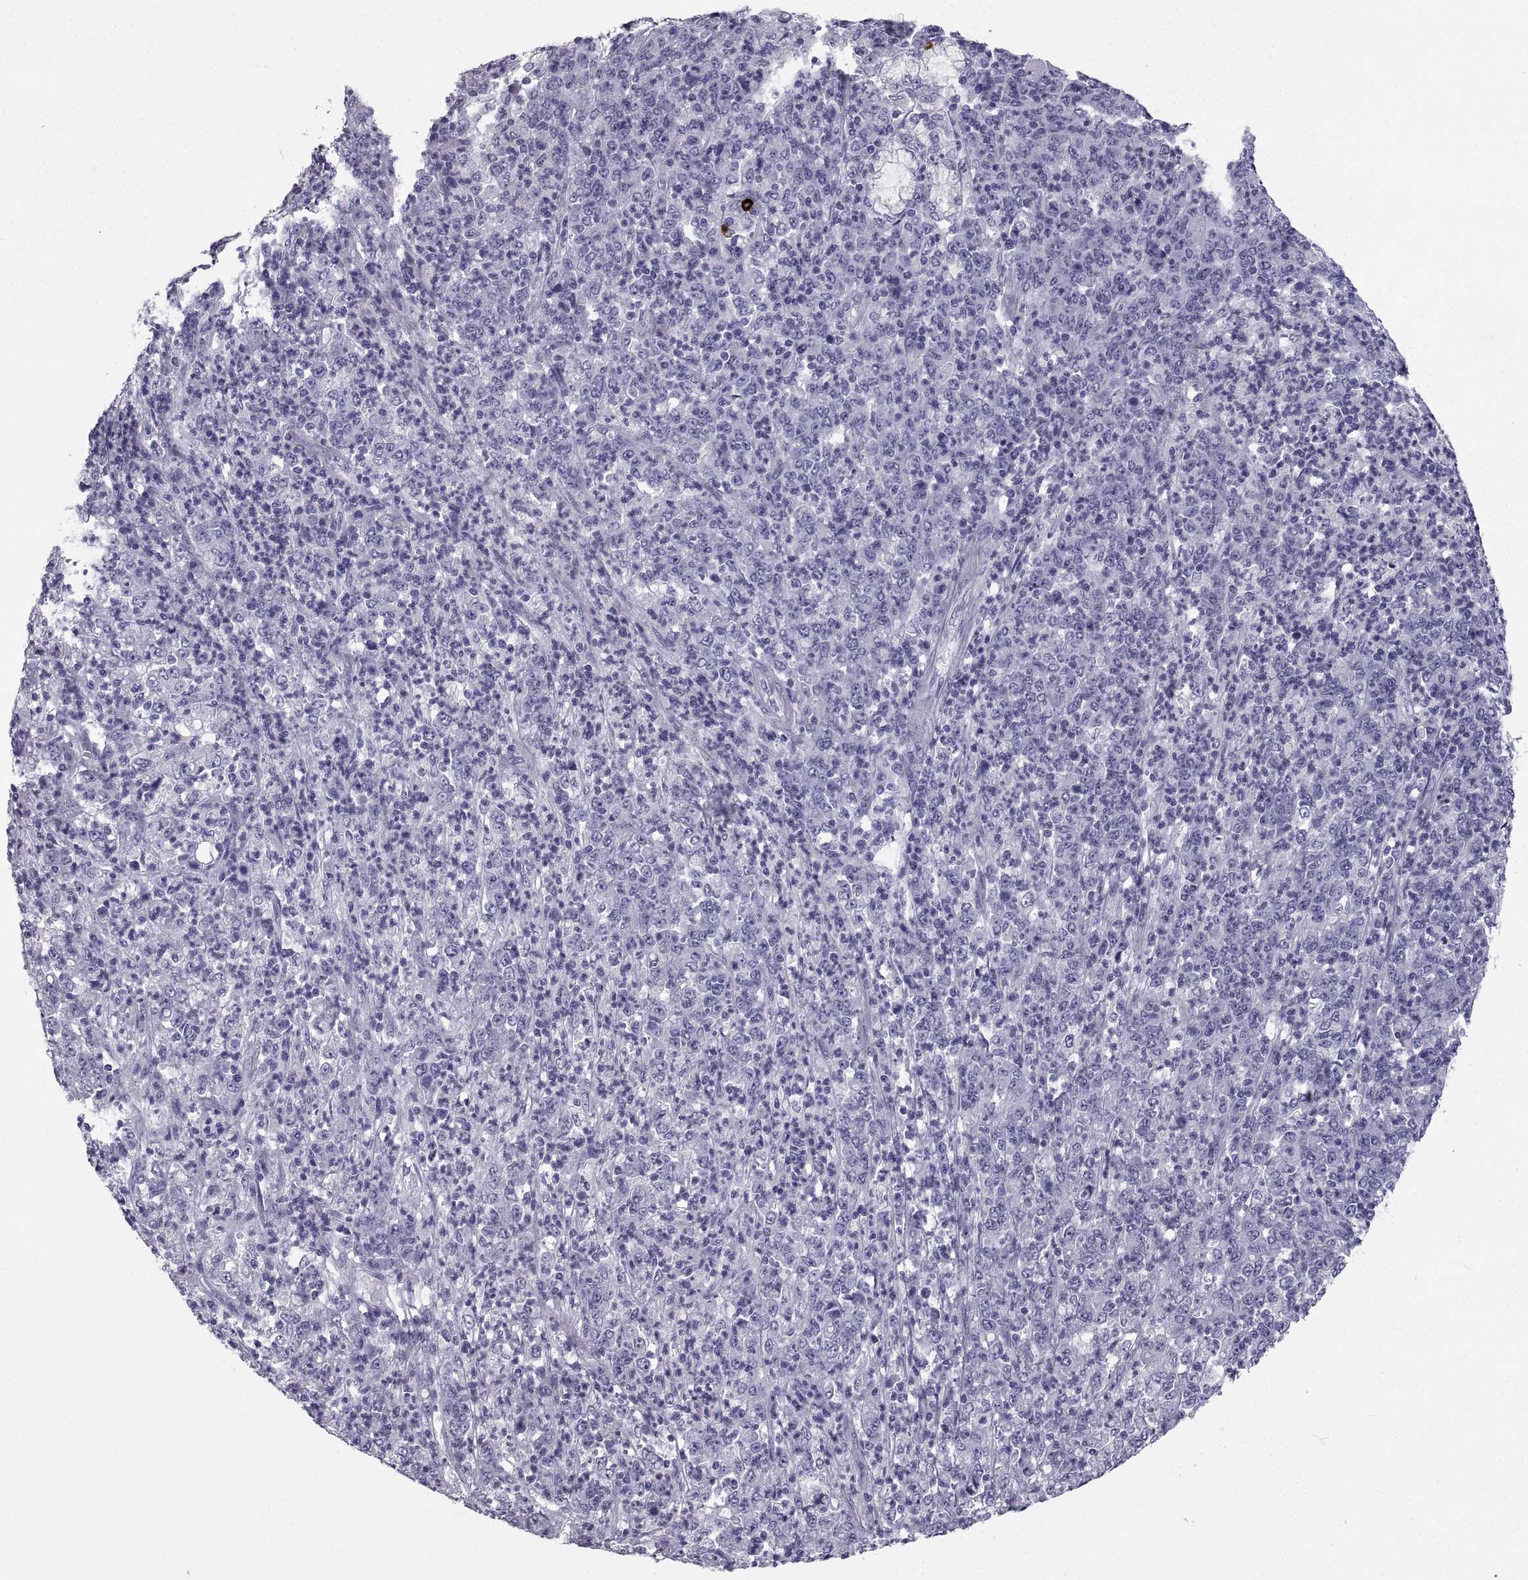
{"staining": {"intensity": "negative", "quantity": "none", "location": "none"}, "tissue": "stomach cancer", "cell_type": "Tumor cells", "image_type": "cancer", "snomed": [{"axis": "morphology", "description": "Adenocarcinoma, NOS"}, {"axis": "topography", "description": "Stomach, lower"}], "caption": "Tumor cells are negative for brown protein staining in stomach adenocarcinoma. The staining was performed using DAB (3,3'-diaminobenzidine) to visualize the protein expression in brown, while the nuclei were stained in blue with hematoxylin (Magnification: 20x).", "gene": "PCSK1N", "patient": {"sex": "female", "age": 71}}